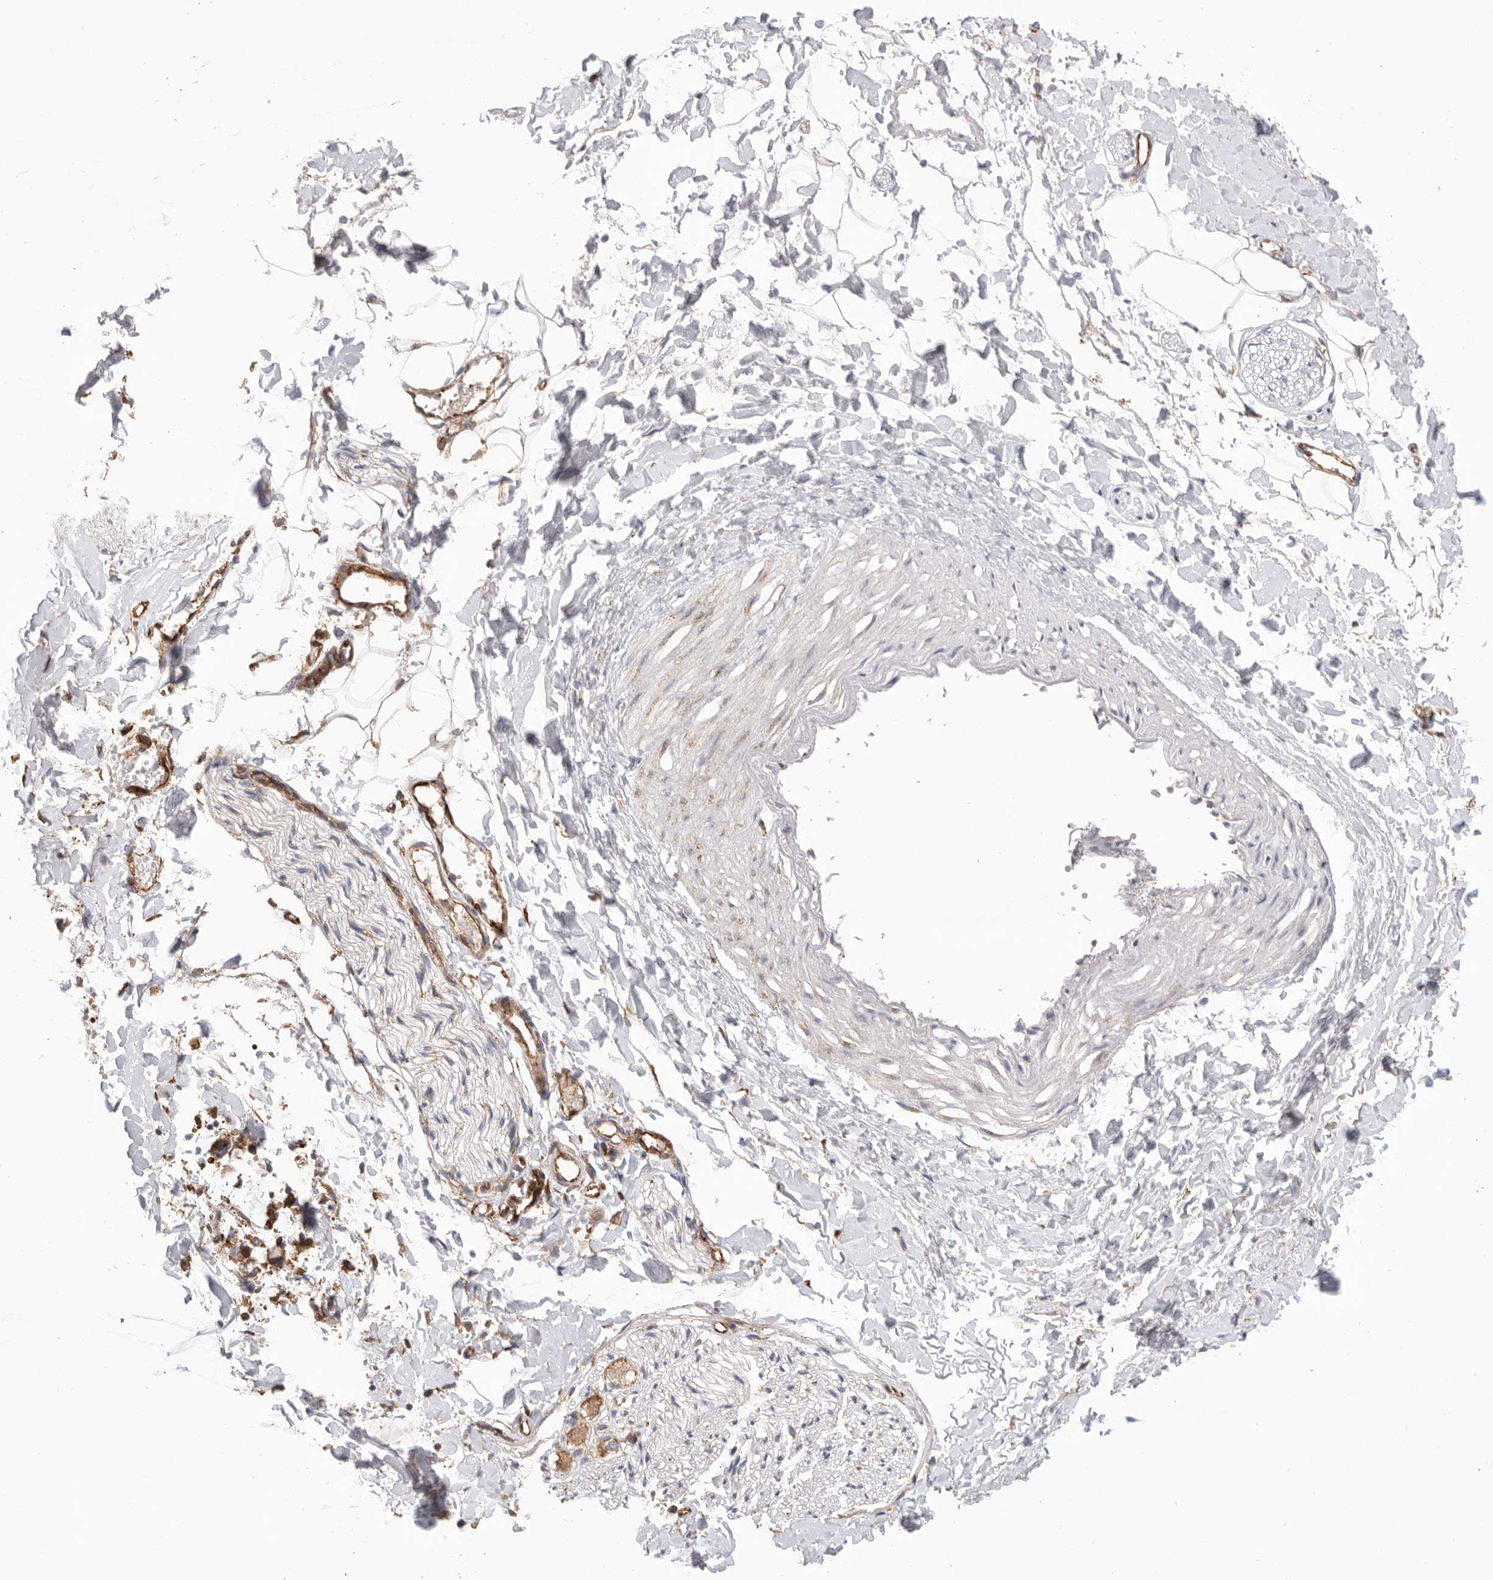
{"staining": {"intensity": "moderate", "quantity": ">75%", "location": "cytoplasmic/membranous"}, "tissue": "adipose tissue", "cell_type": "Adipocytes", "image_type": "normal", "snomed": [{"axis": "morphology", "description": "Normal tissue, NOS"}, {"axis": "morphology", "description": "Adenocarcinoma, NOS"}, {"axis": "topography", "description": "Smooth muscle"}, {"axis": "topography", "description": "Colon"}], "caption": "Immunohistochemical staining of normal human adipose tissue exhibits >75% levels of moderate cytoplasmic/membranous protein staining in approximately >75% of adipocytes.", "gene": "SERBP1", "patient": {"sex": "male", "age": 14}}